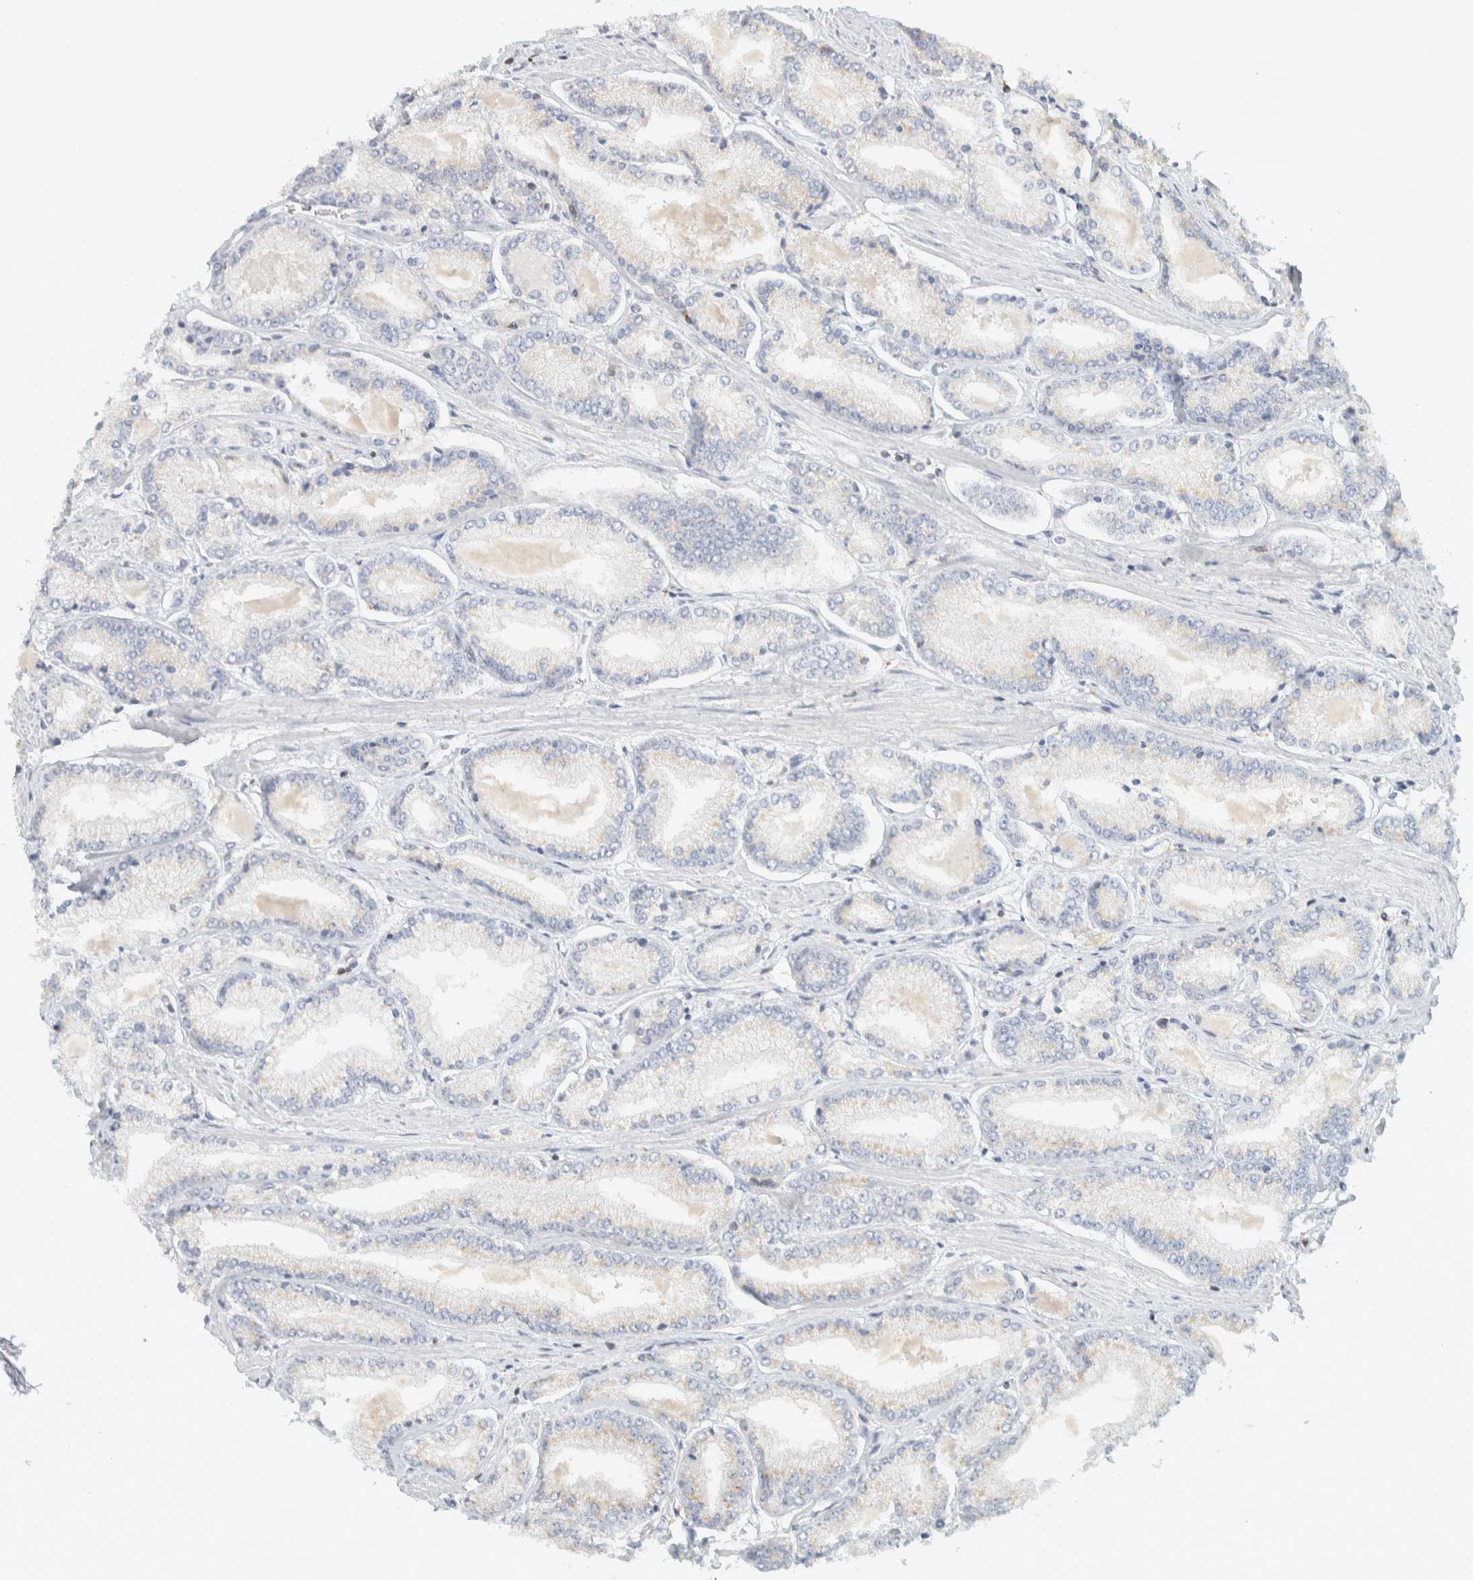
{"staining": {"intensity": "negative", "quantity": "none", "location": "none"}, "tissue": "prostate cancer", "cell_type": "Tumor cells", "image_type": "cancer", "snomed": [{"axis": "morphology", "description": "Adenocarcinoma, Low grade"}, {"axis": "topography", "description": "Prostate"}], "caption": "Prostate cancer was stained to show a protein in brown. There is no significant expression in tumor cells.", "gene": "RUNDC1", "patient": {"sex": "male", "age": 52}}